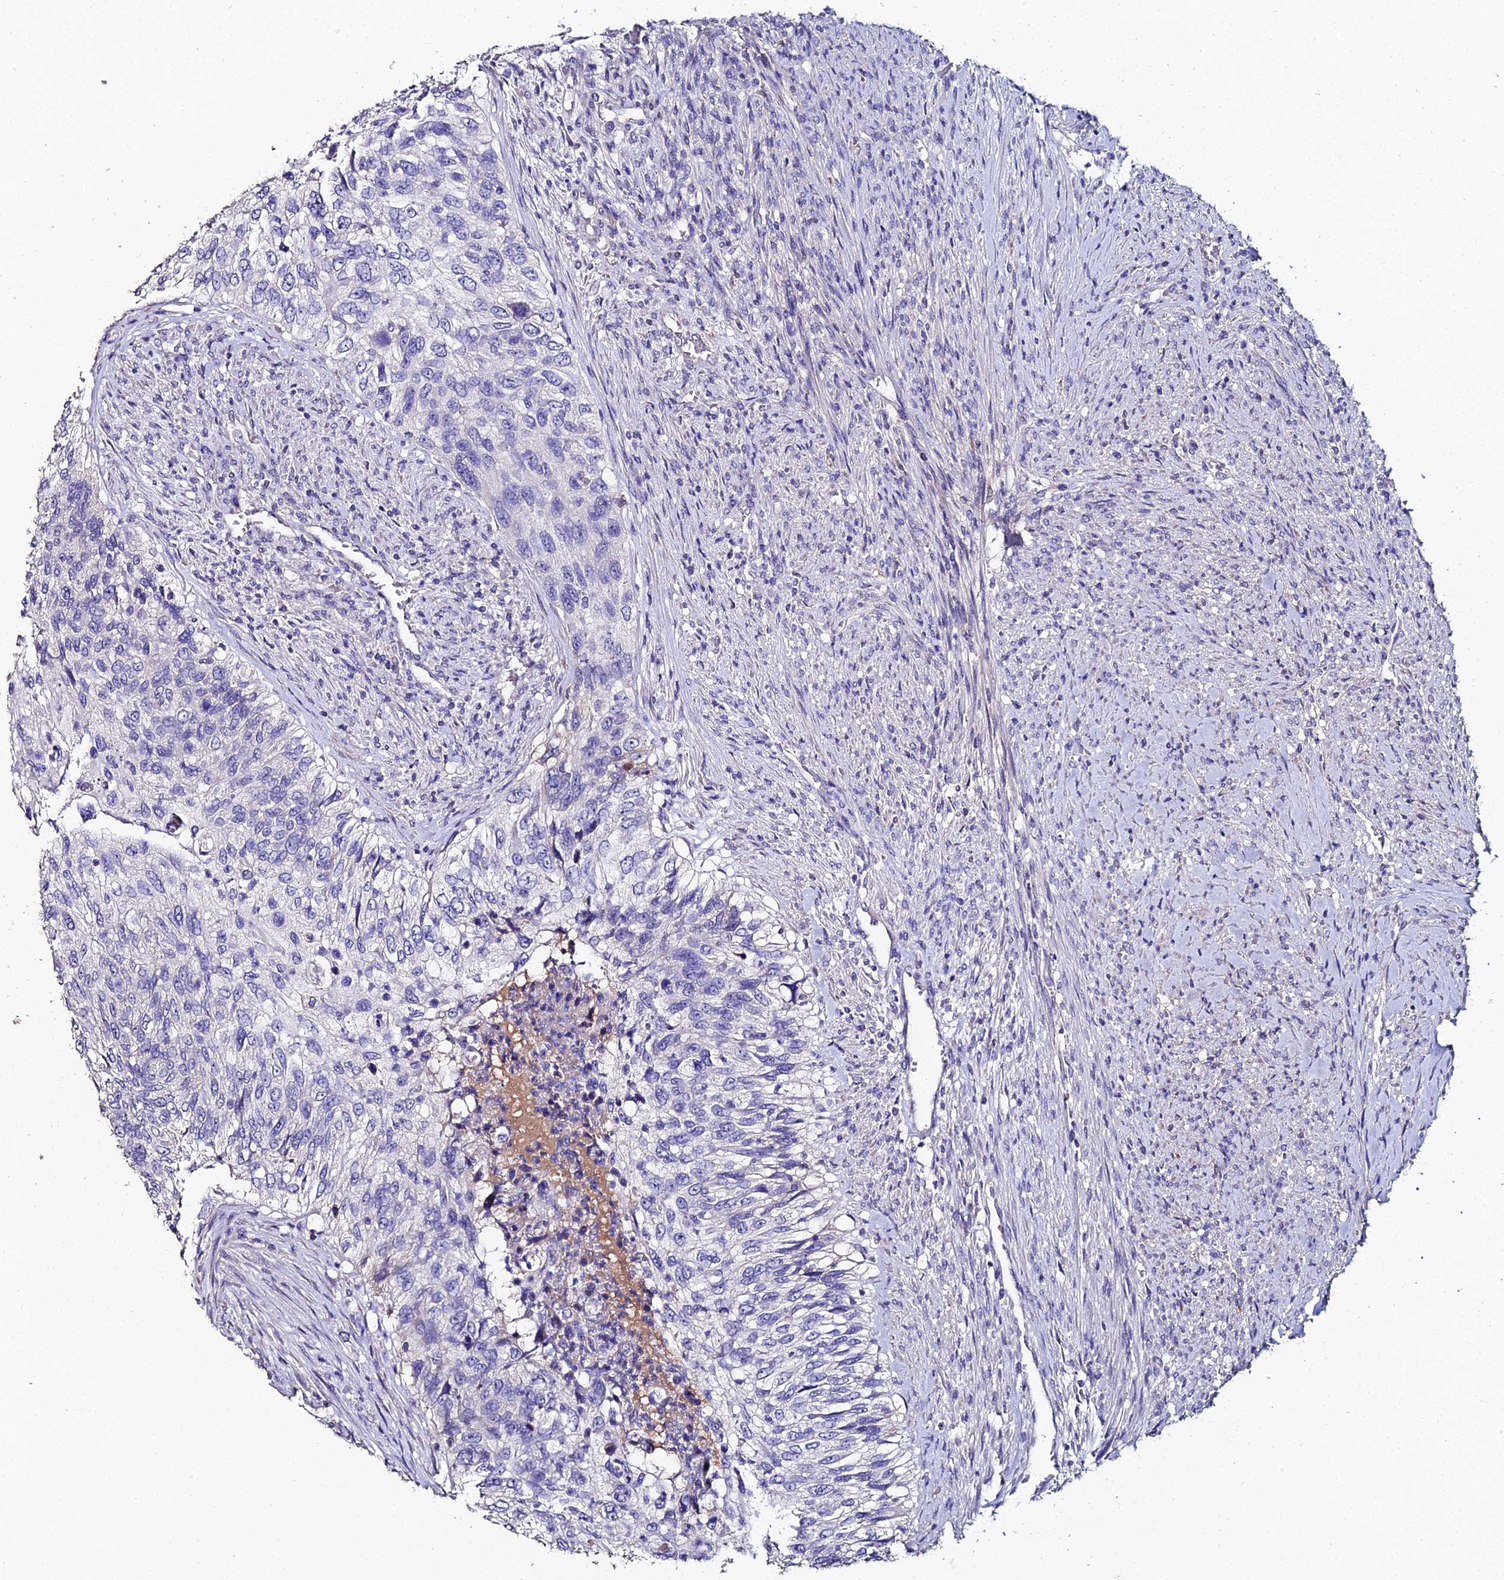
{"staining": {"intensity": "negative", "quantity": "none", "location": "none"}, "tissue": "urothelial cancer", "cell_type": "Tumor cells", "image_type": "cancer", "snomed": [{"axis": "morphology", "description": "Urothelial carcinoma, High grade"}, {"axis": "topography", "description": "Urinary bladder"}], "caption": "The immunohistochemistry (IHC) image has no significant positivity in tumor cells of urothelial carcinoma (high-grade) tissue.", "gene": "ESRRG", "patient": {"sex": "female", "age": 60}}